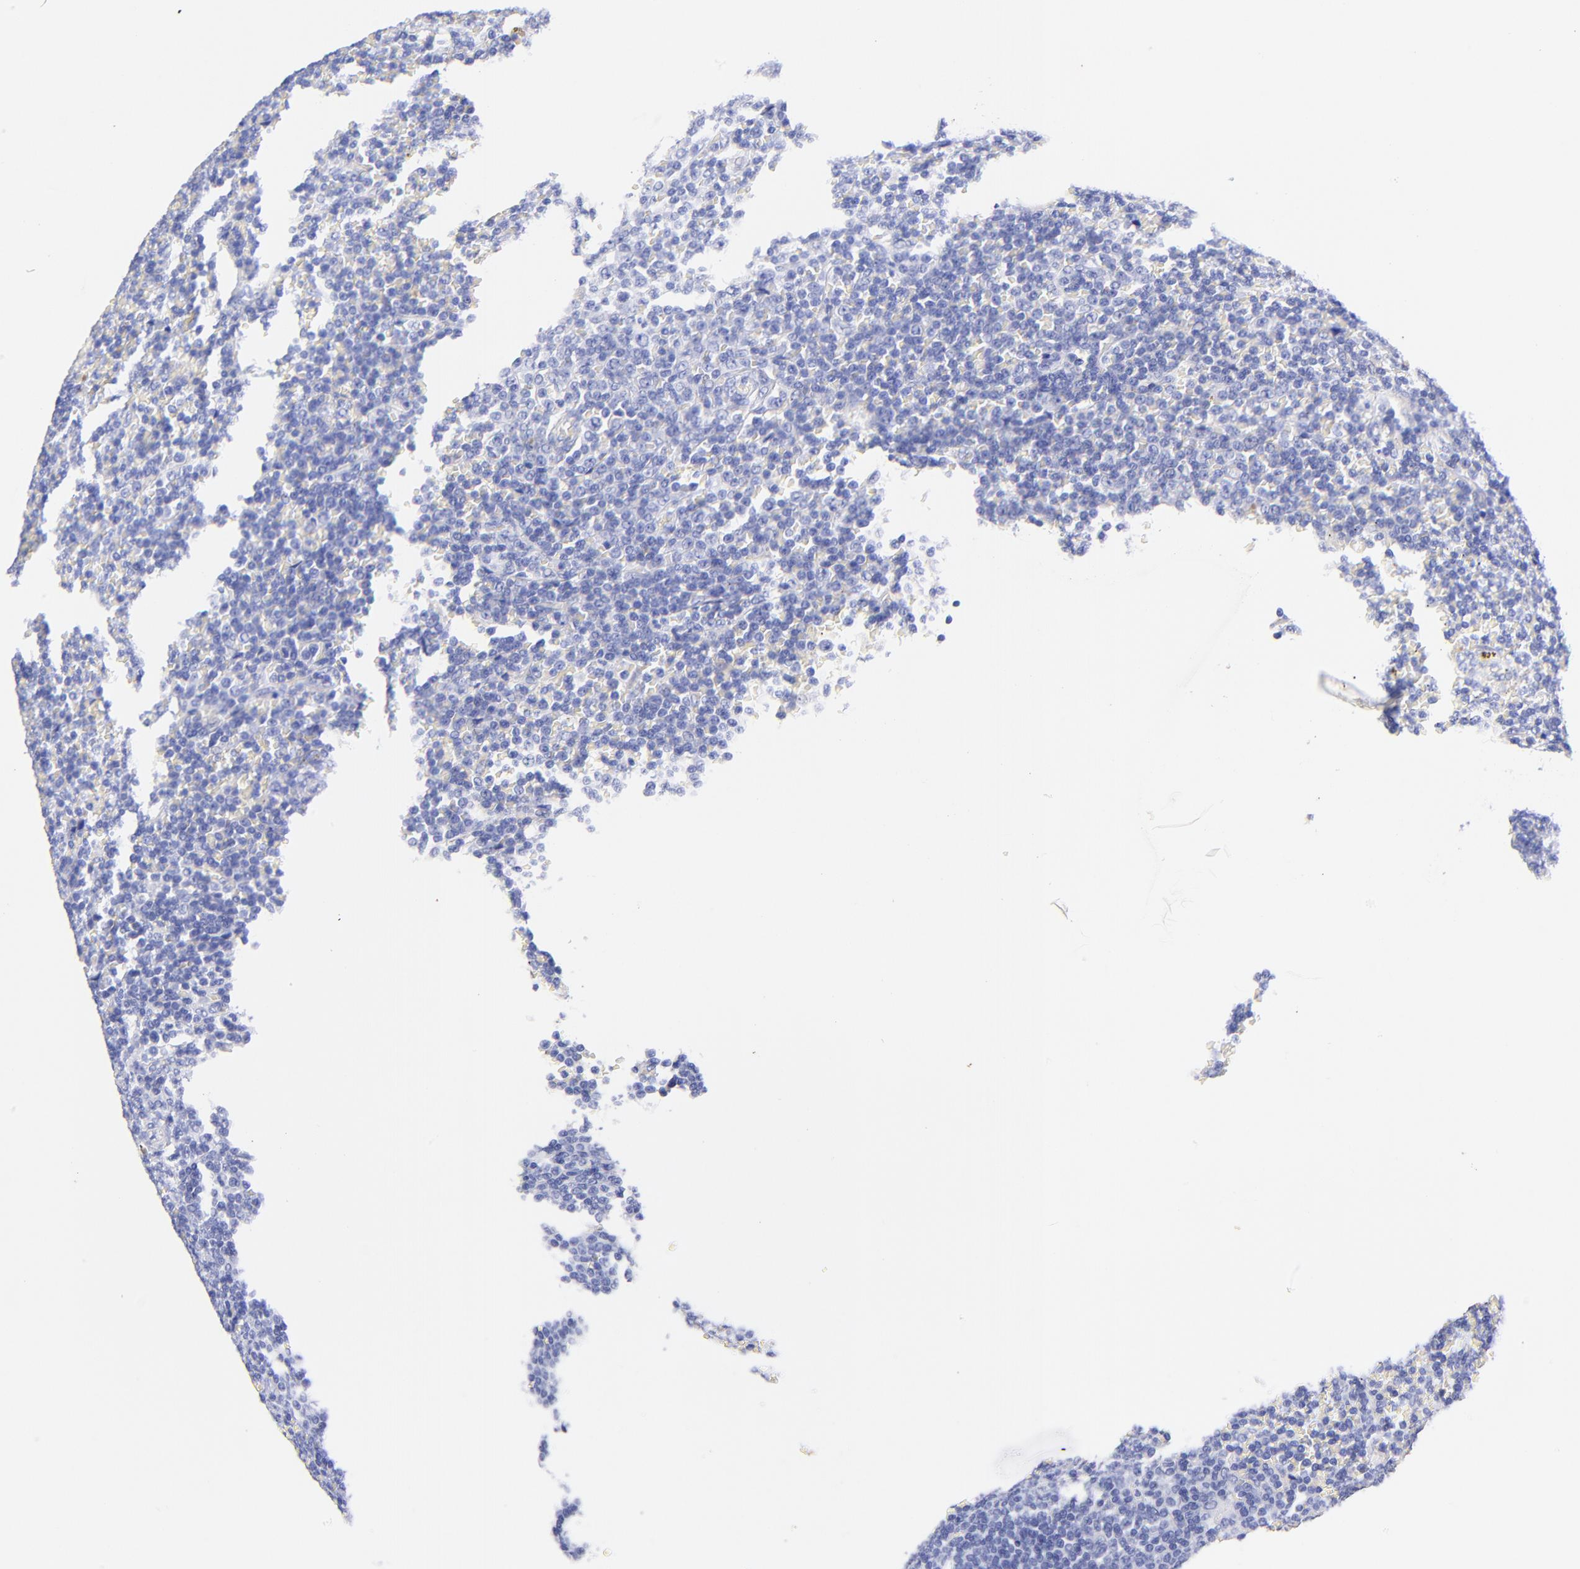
{"staining": {"intensity": "negative", "quantity": "none", "location": "none"}, "tissue": "lymphoma", "cell_type": "Tumor cells", "image_type": "cancer", "snomed": [{"axis": "morphology", "description": "Malignant lymphoma, non-Hodgkin's type, Low grade"}, {"axis": "topography", "description": "Spleen"}], "caption": "Protein analysis of low-grade malignant lymphoma, non-Hodgkin's type displays no significant expression in tumor cells.", "gene": "KRT19", "patient": {"sex": "male", "age": 80}}